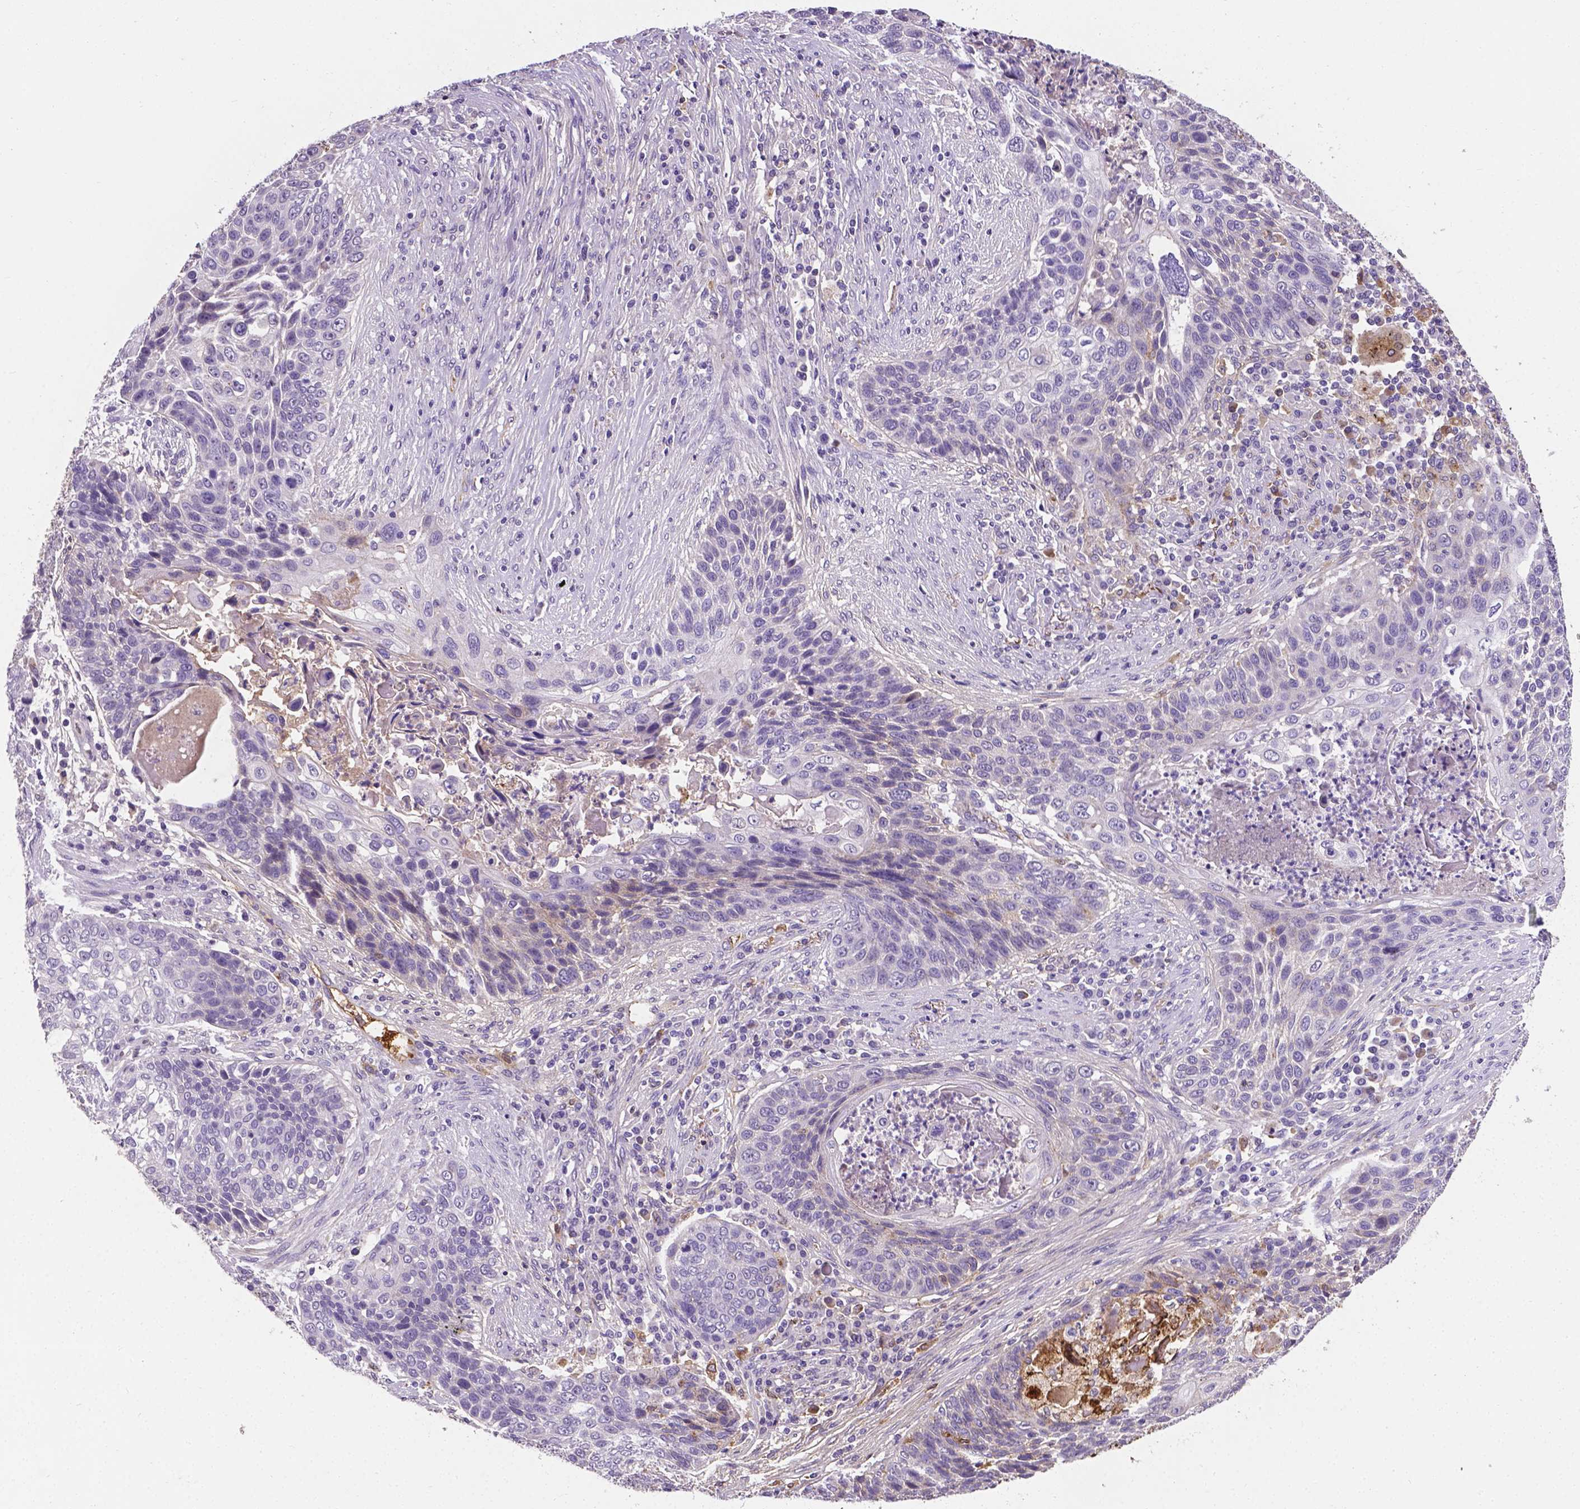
{"staining": {"intensity": "negative", "quantity": "none", "location": "none"}, "tissue": "lung cancer", "cell_type": "Tumor cells", "image_type": "cancer", "snomed": [{"axis": "morphology", "description": "Squamous cell carcinoma, NOS"}, {"axis": "morphology", "description": "Squamous cell carcinoma, metastatic, NOS"}, {"axis": "topography", "description": "Lung"}, {"axis": "topography", "description": "Pleura, NOS"}], "caption": "Tumor cells are negative for protein expression in human lung squamous cell carcinoma.", "gene": "APOE", "patient": {"sex": "male", "age": 72}}